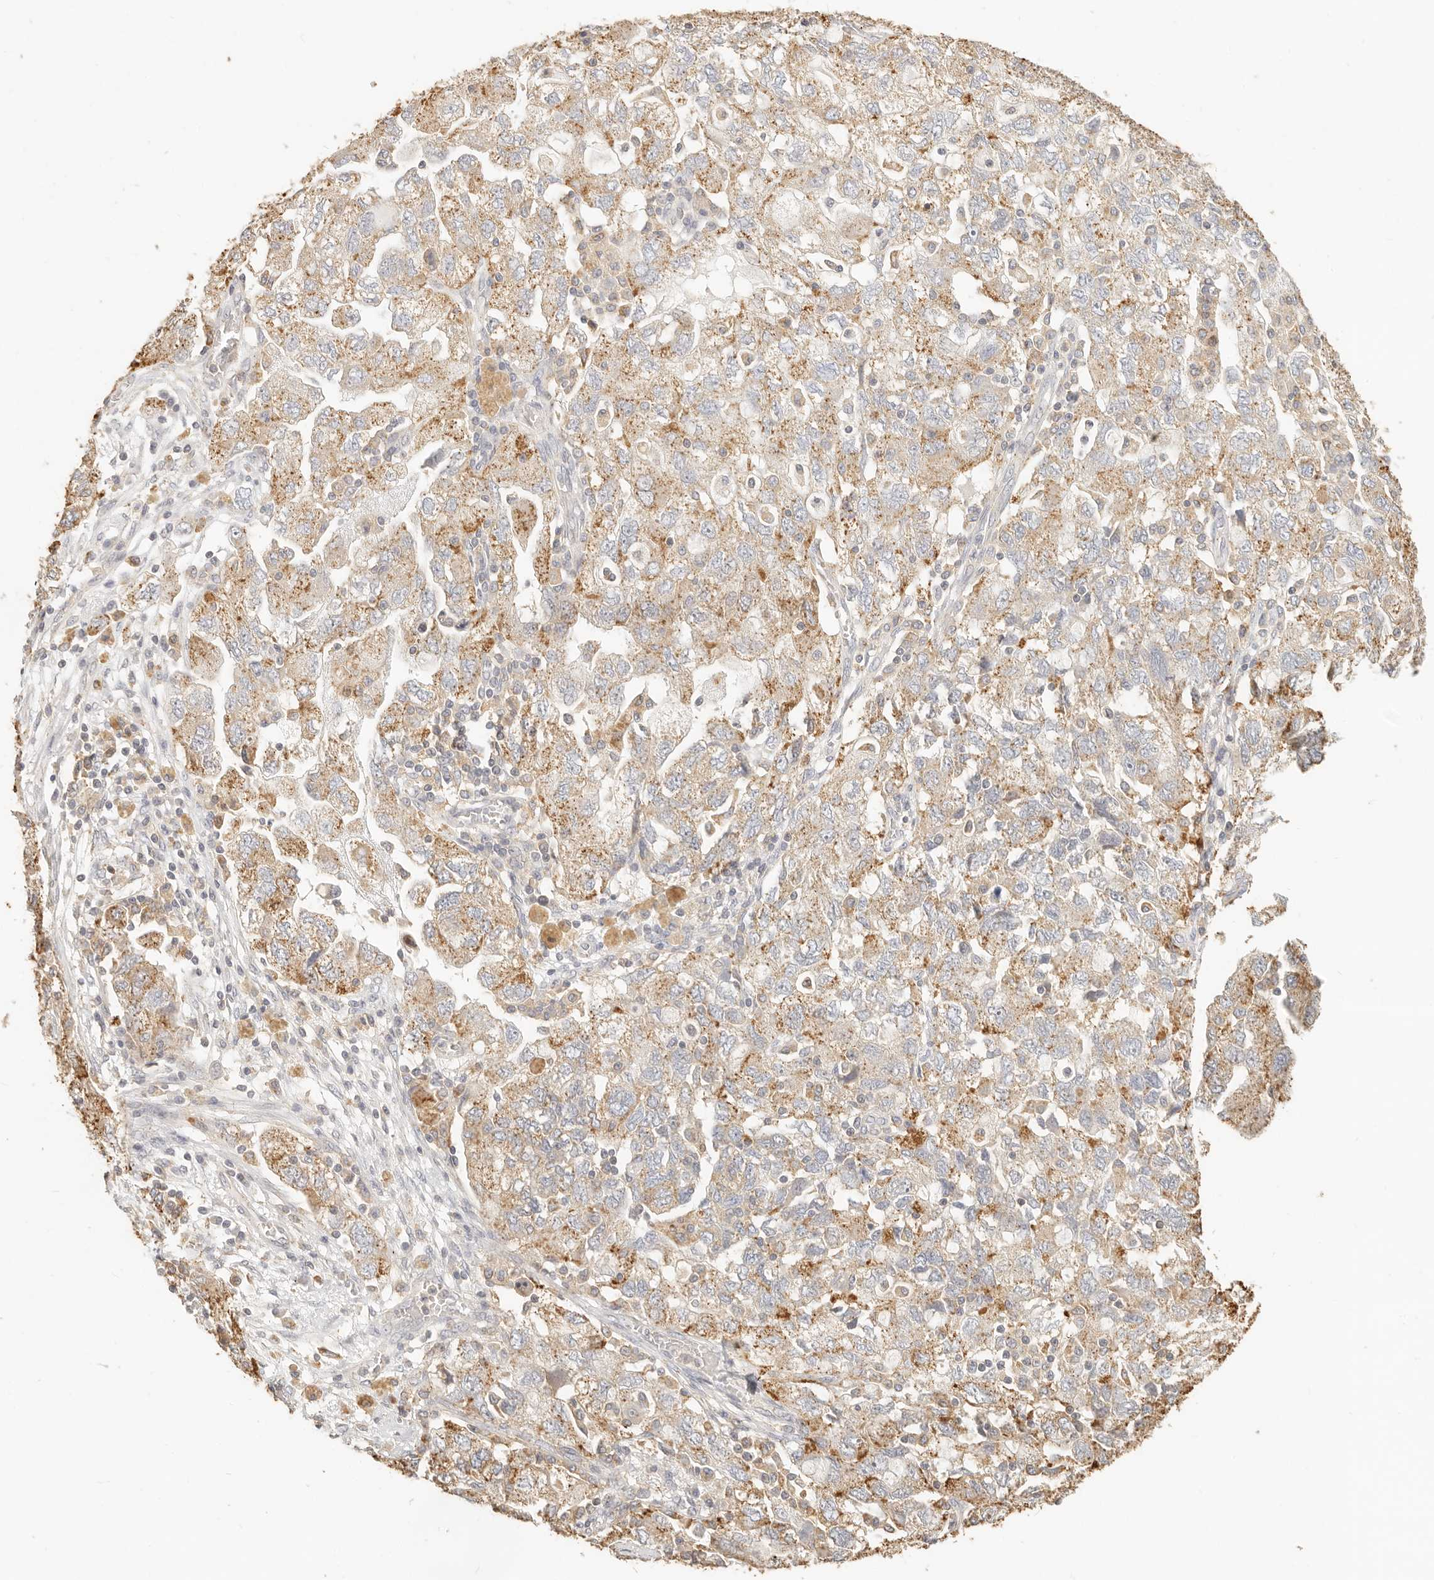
{"staining": {"intensity": "moderate", "quantity": ">75%", "location": "cytoplasmic/membranous"}, "tissue": "ovarian cancer", "cell_type": "Tumor cells", "image_type": "cancer", "snomed": [{"axis": "morphology", "description": "Carcinoma, NOS"}, {"axis": "morphology", "description": "Cystadenocarcinoma, serous, NOS"}, {"axis": "topography", "description": "Ovary"}], "caption": "This is a photomicrograph of IHC staining of carcinoma (ovarian), which shows moderate expression in the cytoplasmic/membranous of tumor cells.", "gene": "CNMD", "patient": {"sex": "female", "age": 69}}